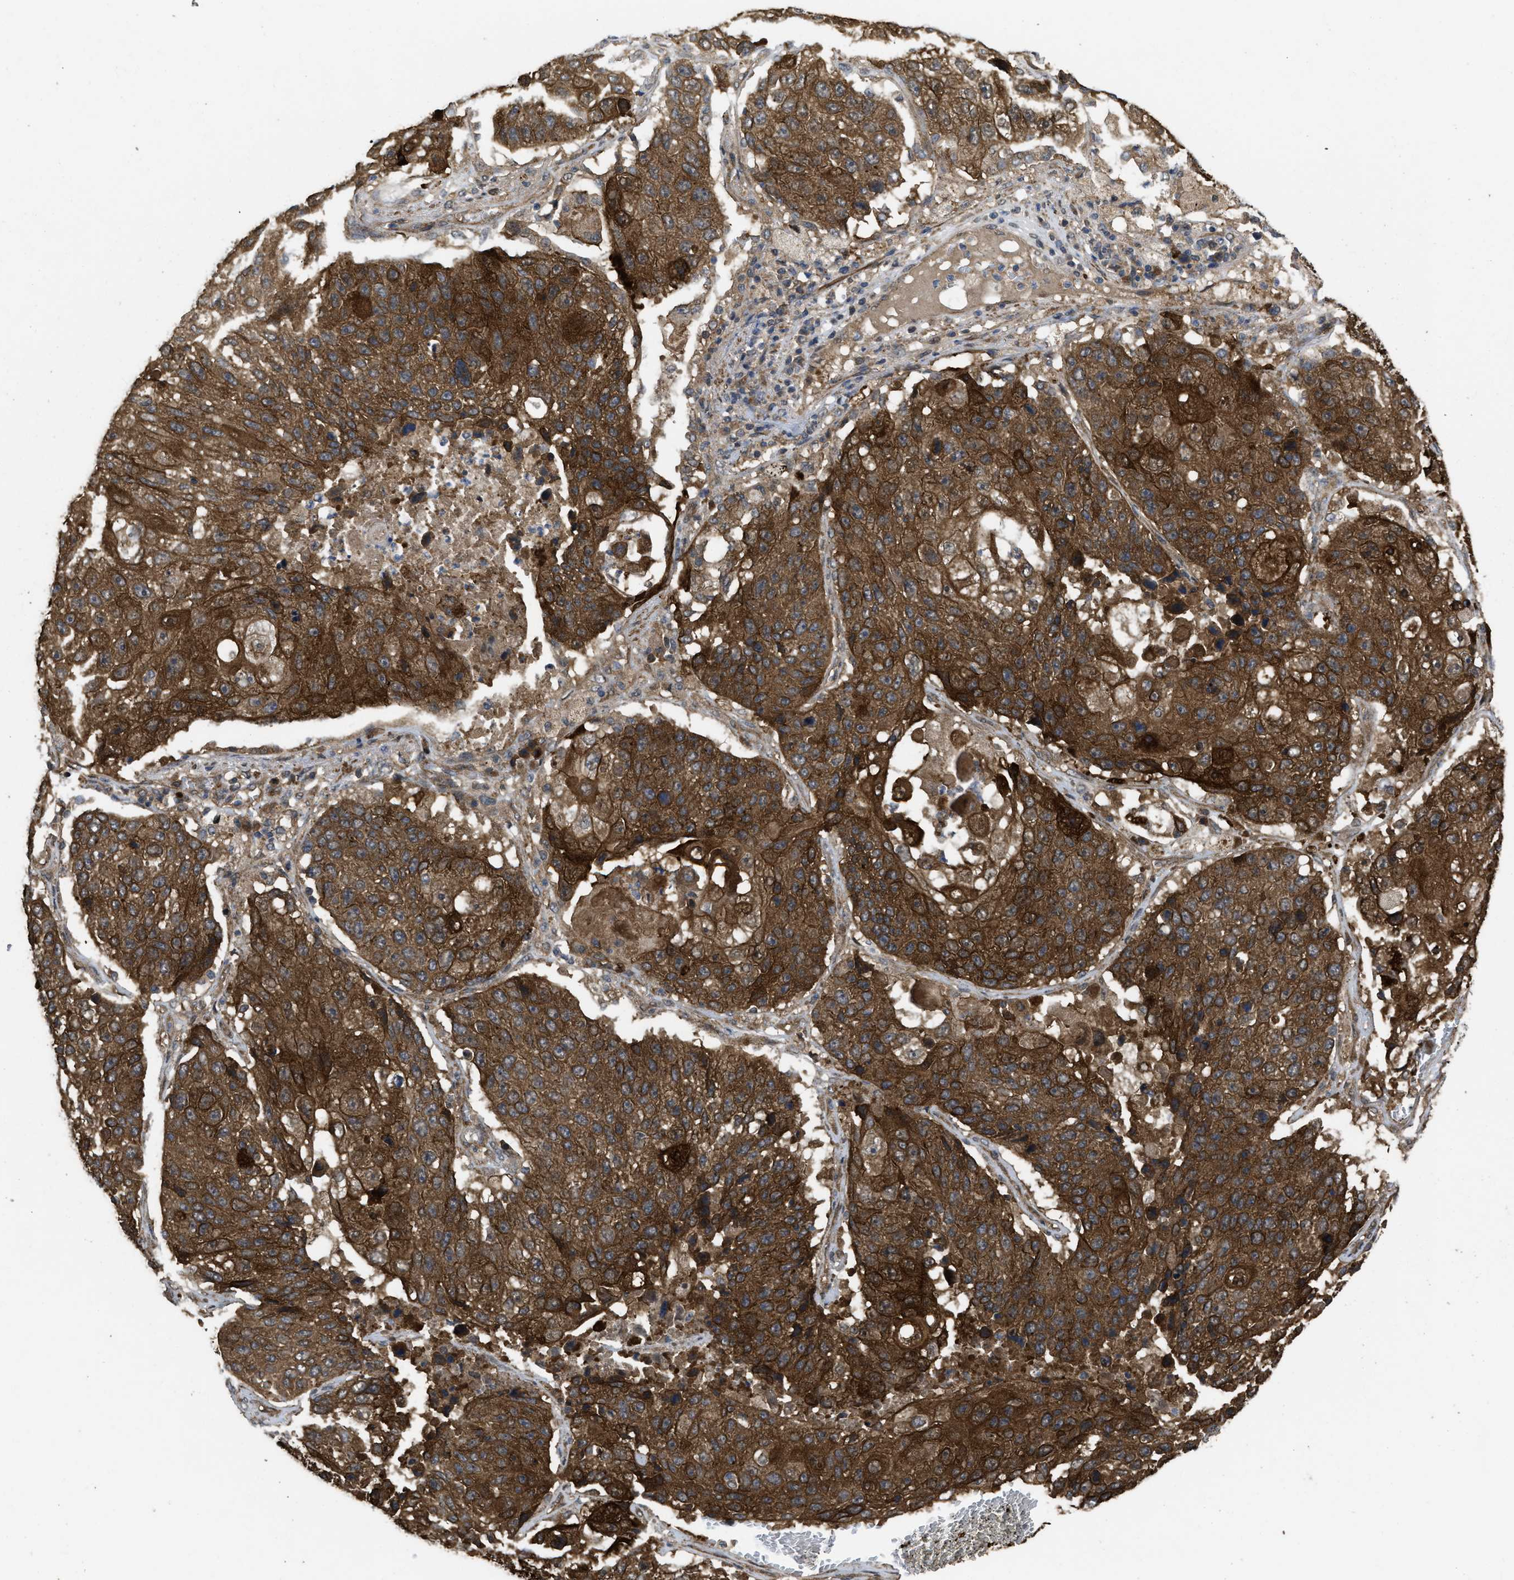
{"staining": {"intensity": "strong", "quantity": ">75%", "location": "cytoplasmic/membranous"}, "tissue": "lung cancer", "cell_type": "Tumor cells", "image_type": "cancer", "snomed": [{"axis": "morphology", "description": "Squamous cell carcinoma, NOS"}, {"axis": "topography", "description": "Lung"}], "caption": "Immunohistochemical staining of human lung cancer exhibits high levels of strong cytoplasmic/membranous protein positivity in about >75% of tumor cells. (Brightfield microscopy of DAB IHC at high magnification).", "gene": "FZD6", "patient": {"sex": "male", "age": 61}}